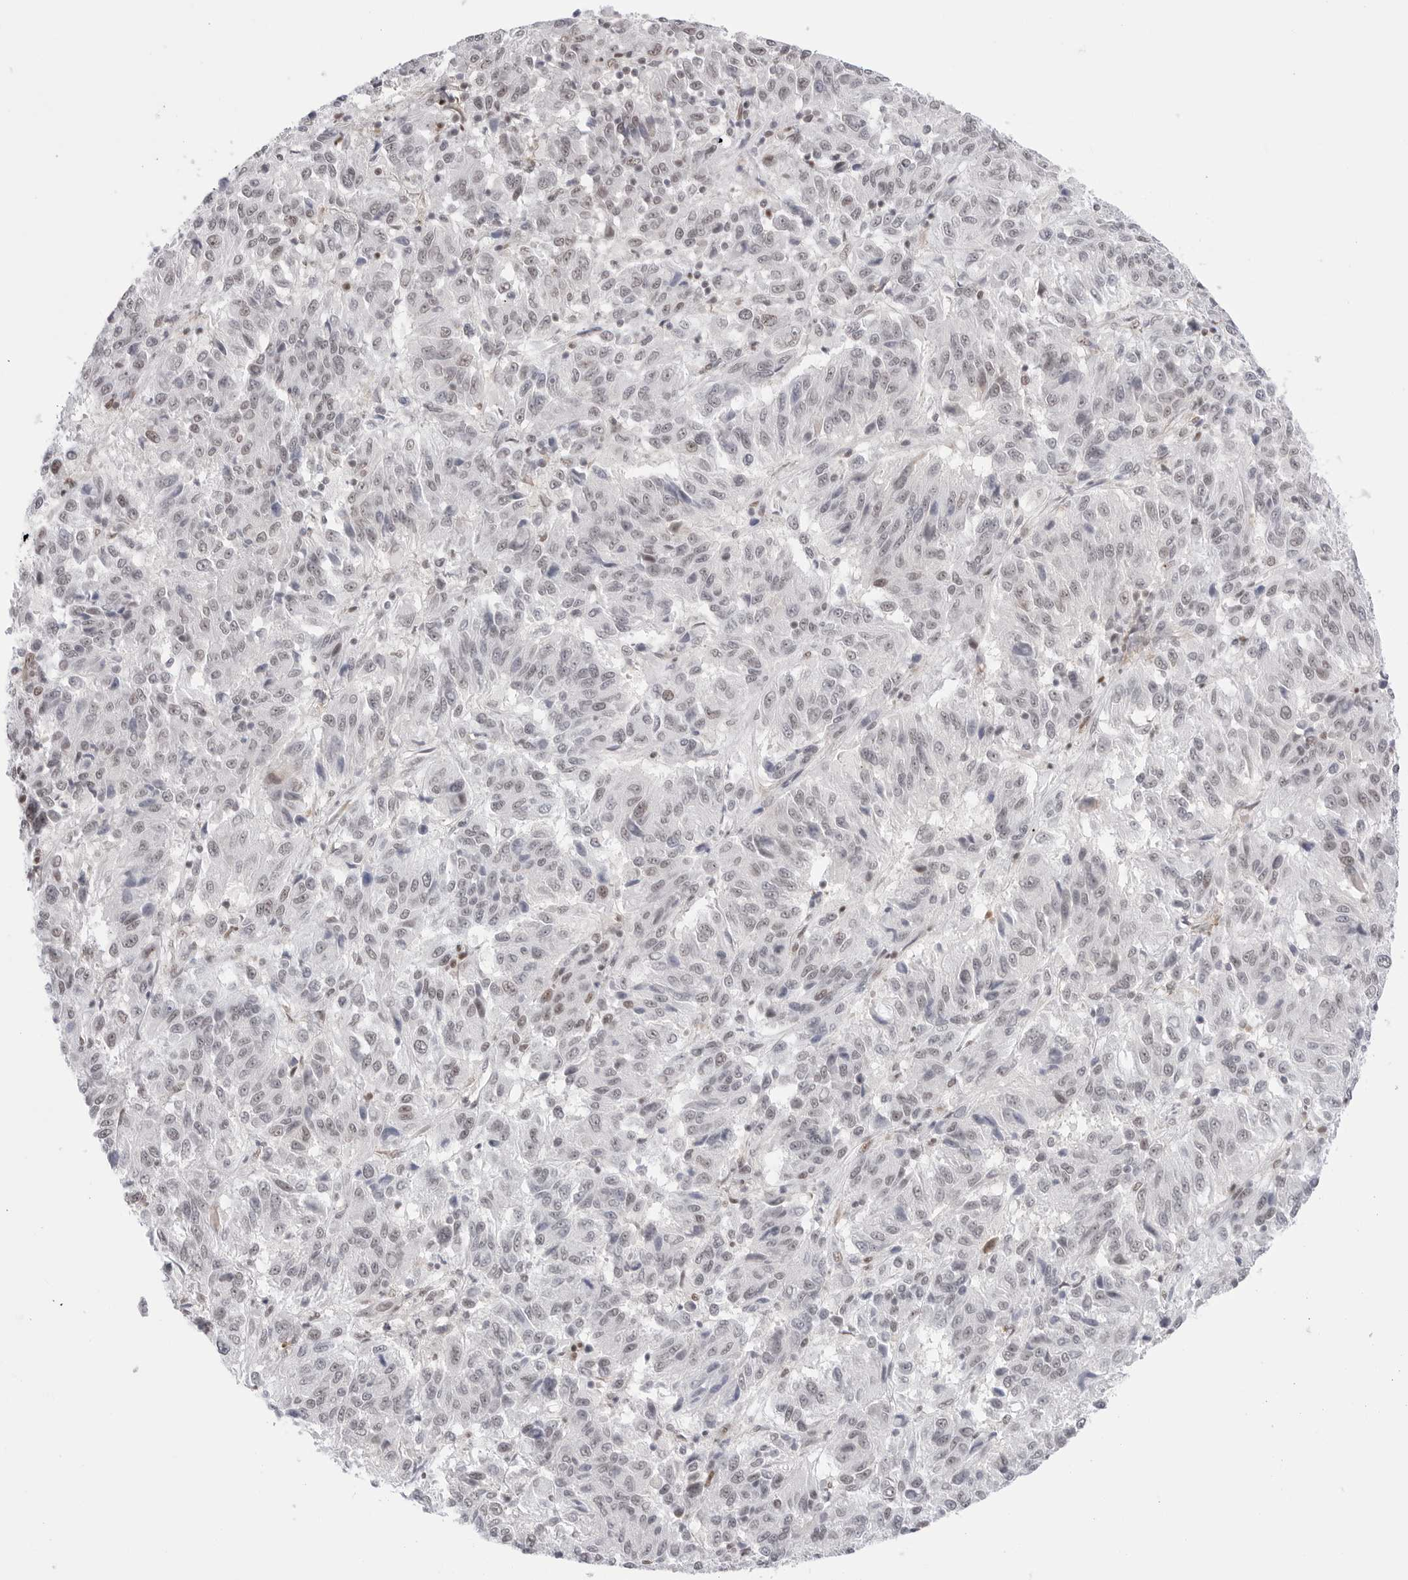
{"staining": {"intensity": "weak", "quantity": "<25%", "location": "nuclear"}, "tissue": "melanoma", "cell_type": "Tumor cells", "image_type": "cancer", "snomed": [{"axis": "morphology", "description": "Malignant melanoma, Metastatic site"}, {"axis": "topography", "description": "Lung"}], "caption": "Tumor cells are negative for protein expression in human melanoma.", "gene": "C1orf162", "patient": {"sex": "male", "age": 64}}